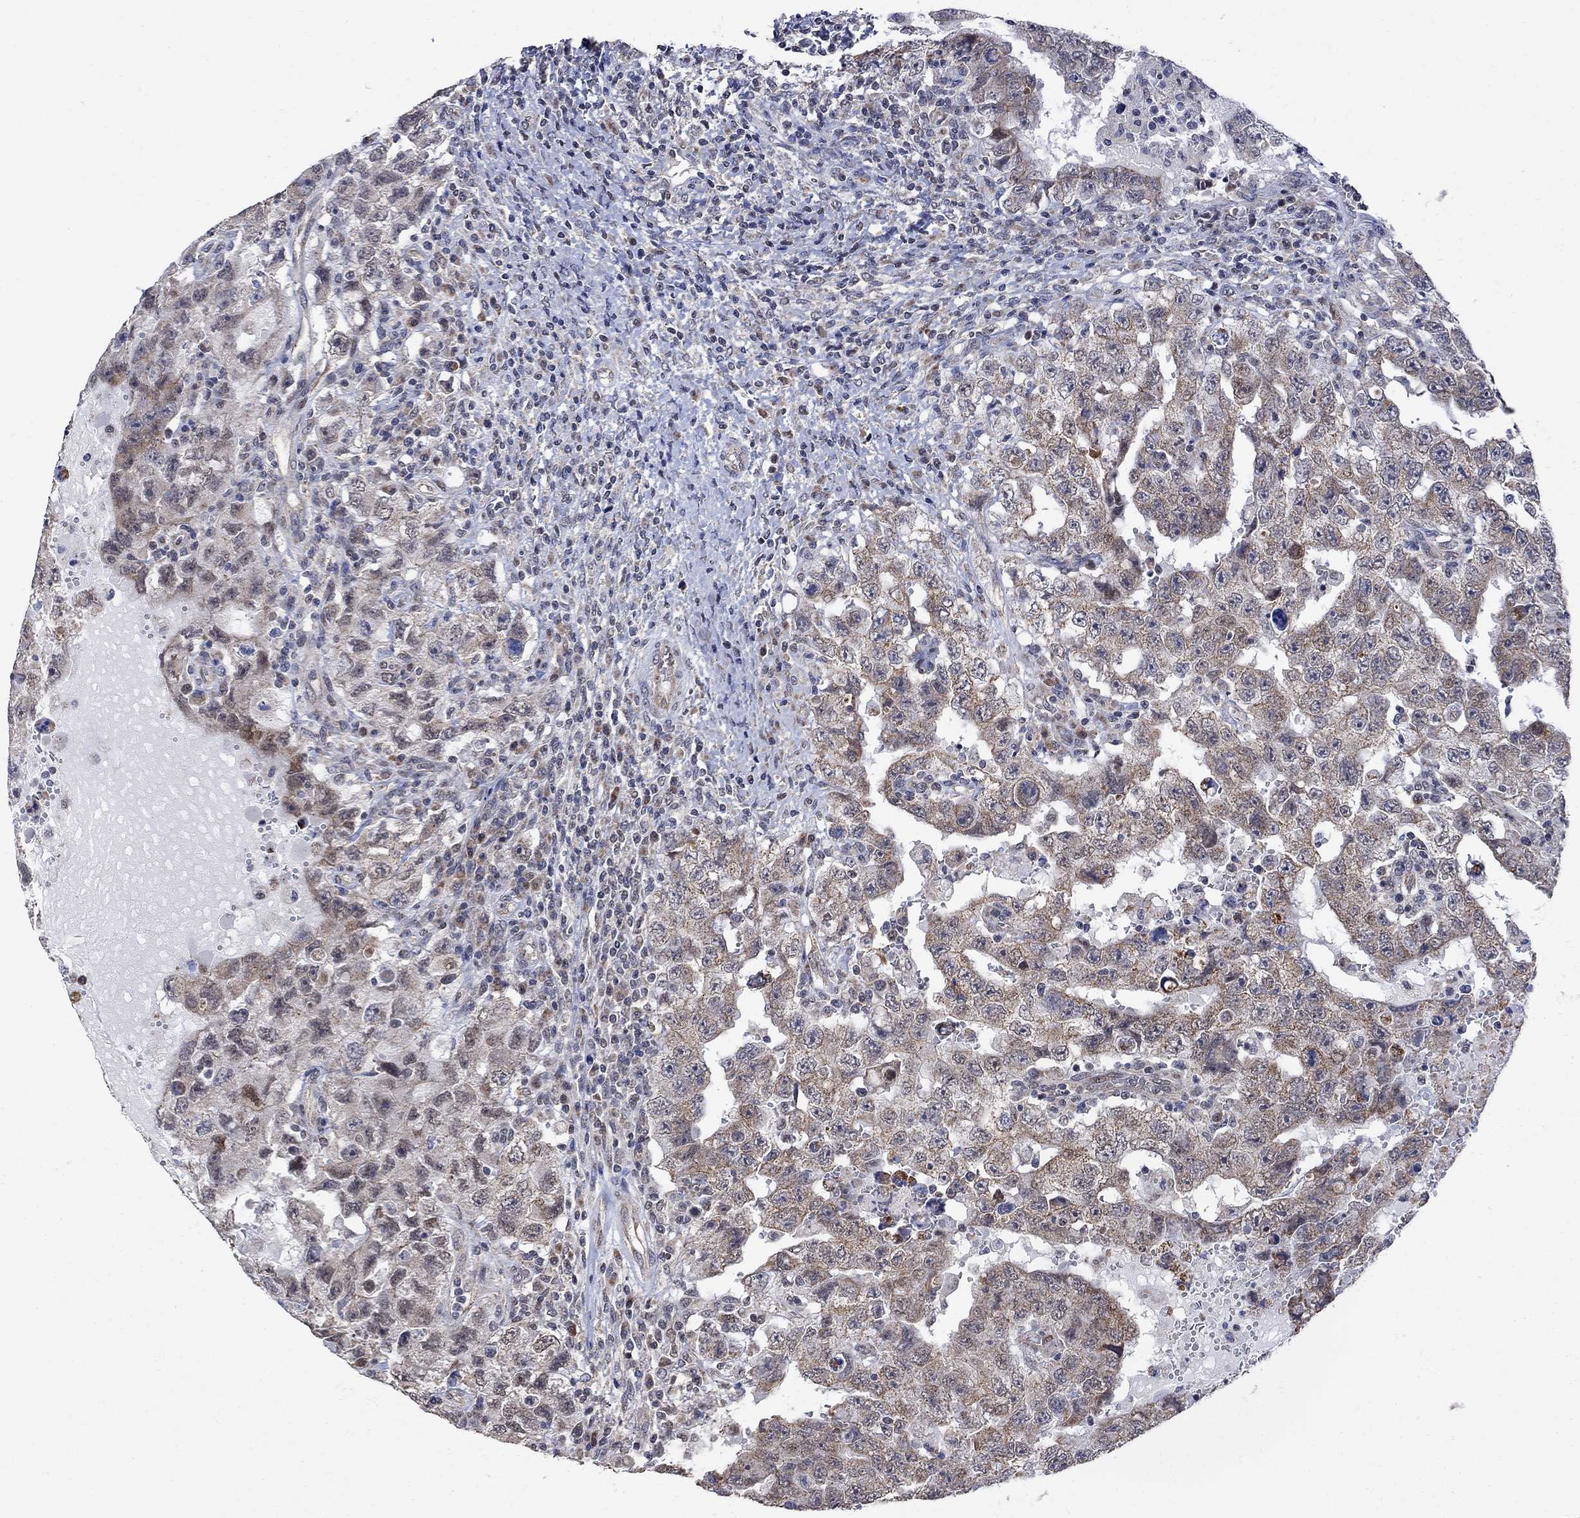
{"staining": {"intensity": "weak", "quantity": "<25%", "location": "cytoplasmic/membranous"}, "tissue": "testis cancer", "cell_type": "Tumor cells", "image_type": "cancer", "snomed": [{"axis": "morphology", "description": "Carcinoma, Embryonal, NOS"}, {"axis": "topography", "description": "Testis"}], "caption": "Photomicrograph shows no significant protein positivity in tumor cells of testis embryonal carcinoma.", "gene": "ANKRA2", "patient": {"sex": "male", "age": 26}}